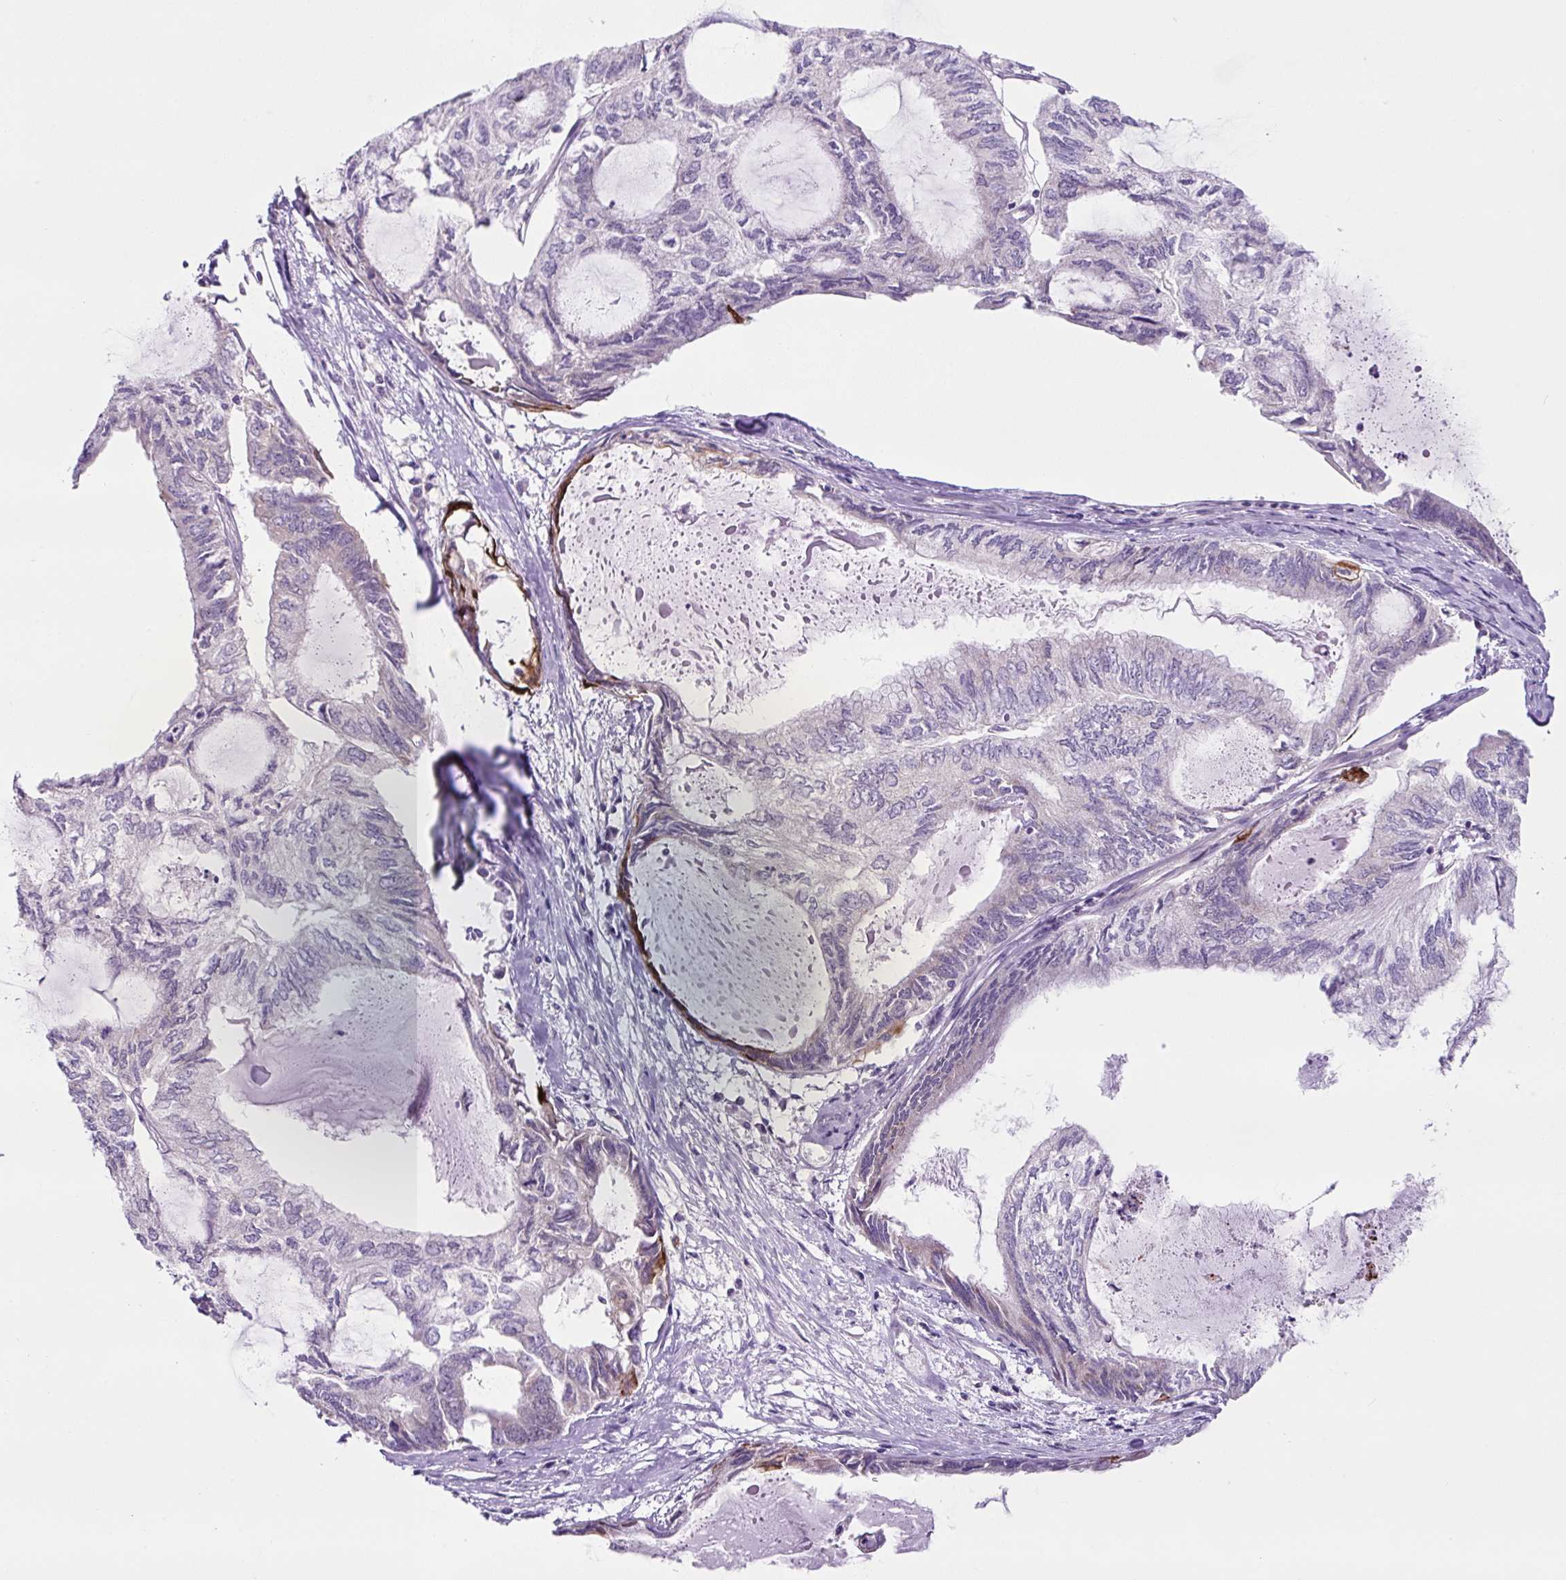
{"staining": {"intensity": "negative", "quantity": "none", "location": "none"}, "tissue": "endometrial cancer", "cell_type": "Tumor cells", "image_type": "cancer", "snomed": [{"axis": "morphology", "description": "Adenocarcinoma, NOS"}, {"axis": "topography", "description": "Endometrium"}], "caption": "This micrograph is of endometrial adenocarcinoma stained with IHC to label a protein in brown with the nuclei are counter-stained blue. There is no positivity in tumor cells.", "gene": "OGDHL", "patient": {"sex": "female", "age": 80}}